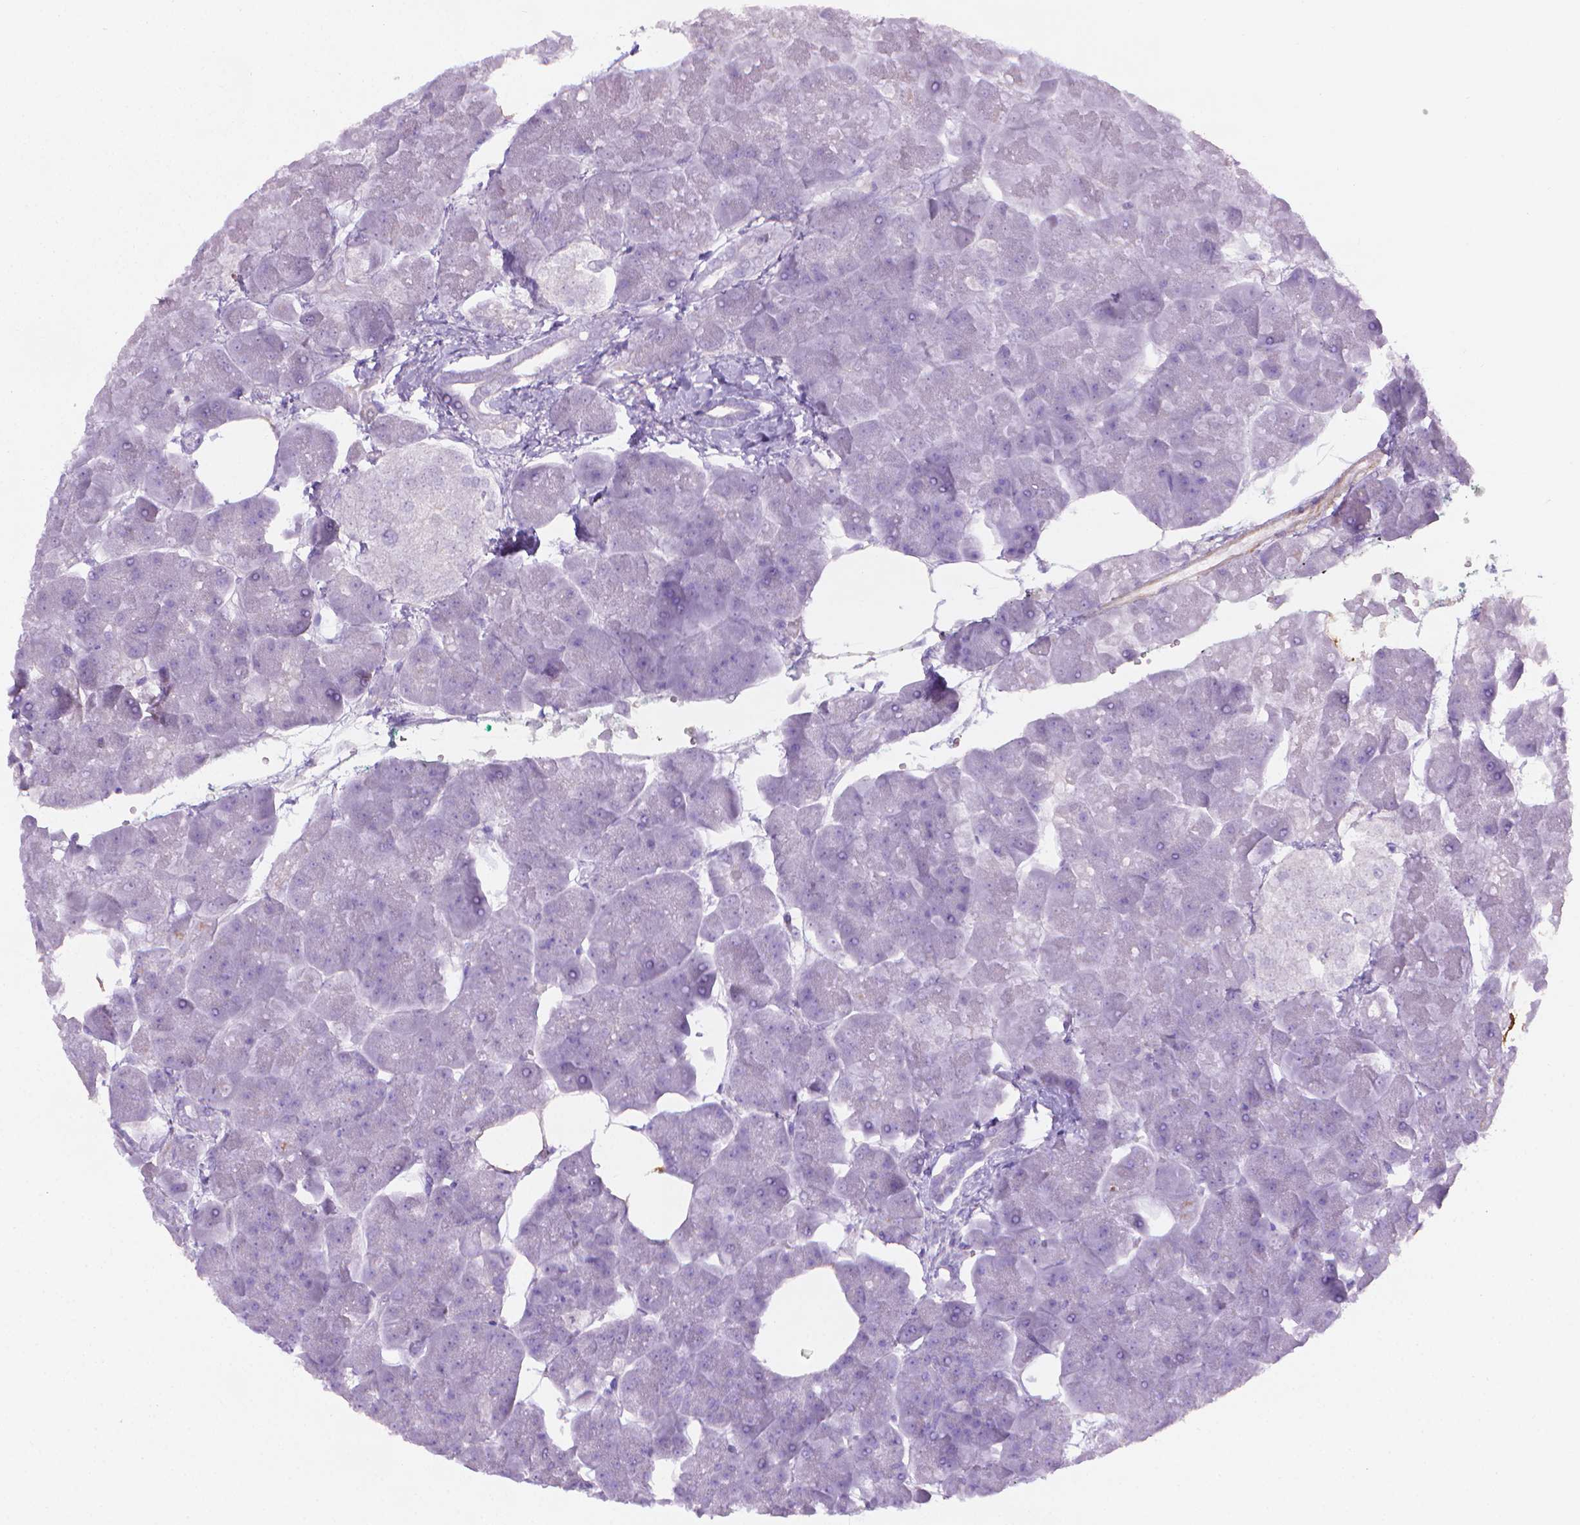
{"staining": {"intensity": "negative", "quantity": "none", "location": "none"}, "tissue": "pancreas", "cell_type": "Exocrine glandular cells", "image_type": "normal", "snomed": [{"axis": "morphology", "description": "Normal tissue, NOS"}, {"axis": "topography", "description": "Adipose tissue"}, {"axis": "topography", "description": "Pancreas"}, {"axis": "topography", "description": "Peripheral nerve tissue"}], "caption": "DAB immunohistochemical staining of normal human pancreas demonstrates no significant staining in exocrine glandular cells.", "gene": "FASN", "patient": {"sex": "female", "age": 58}}